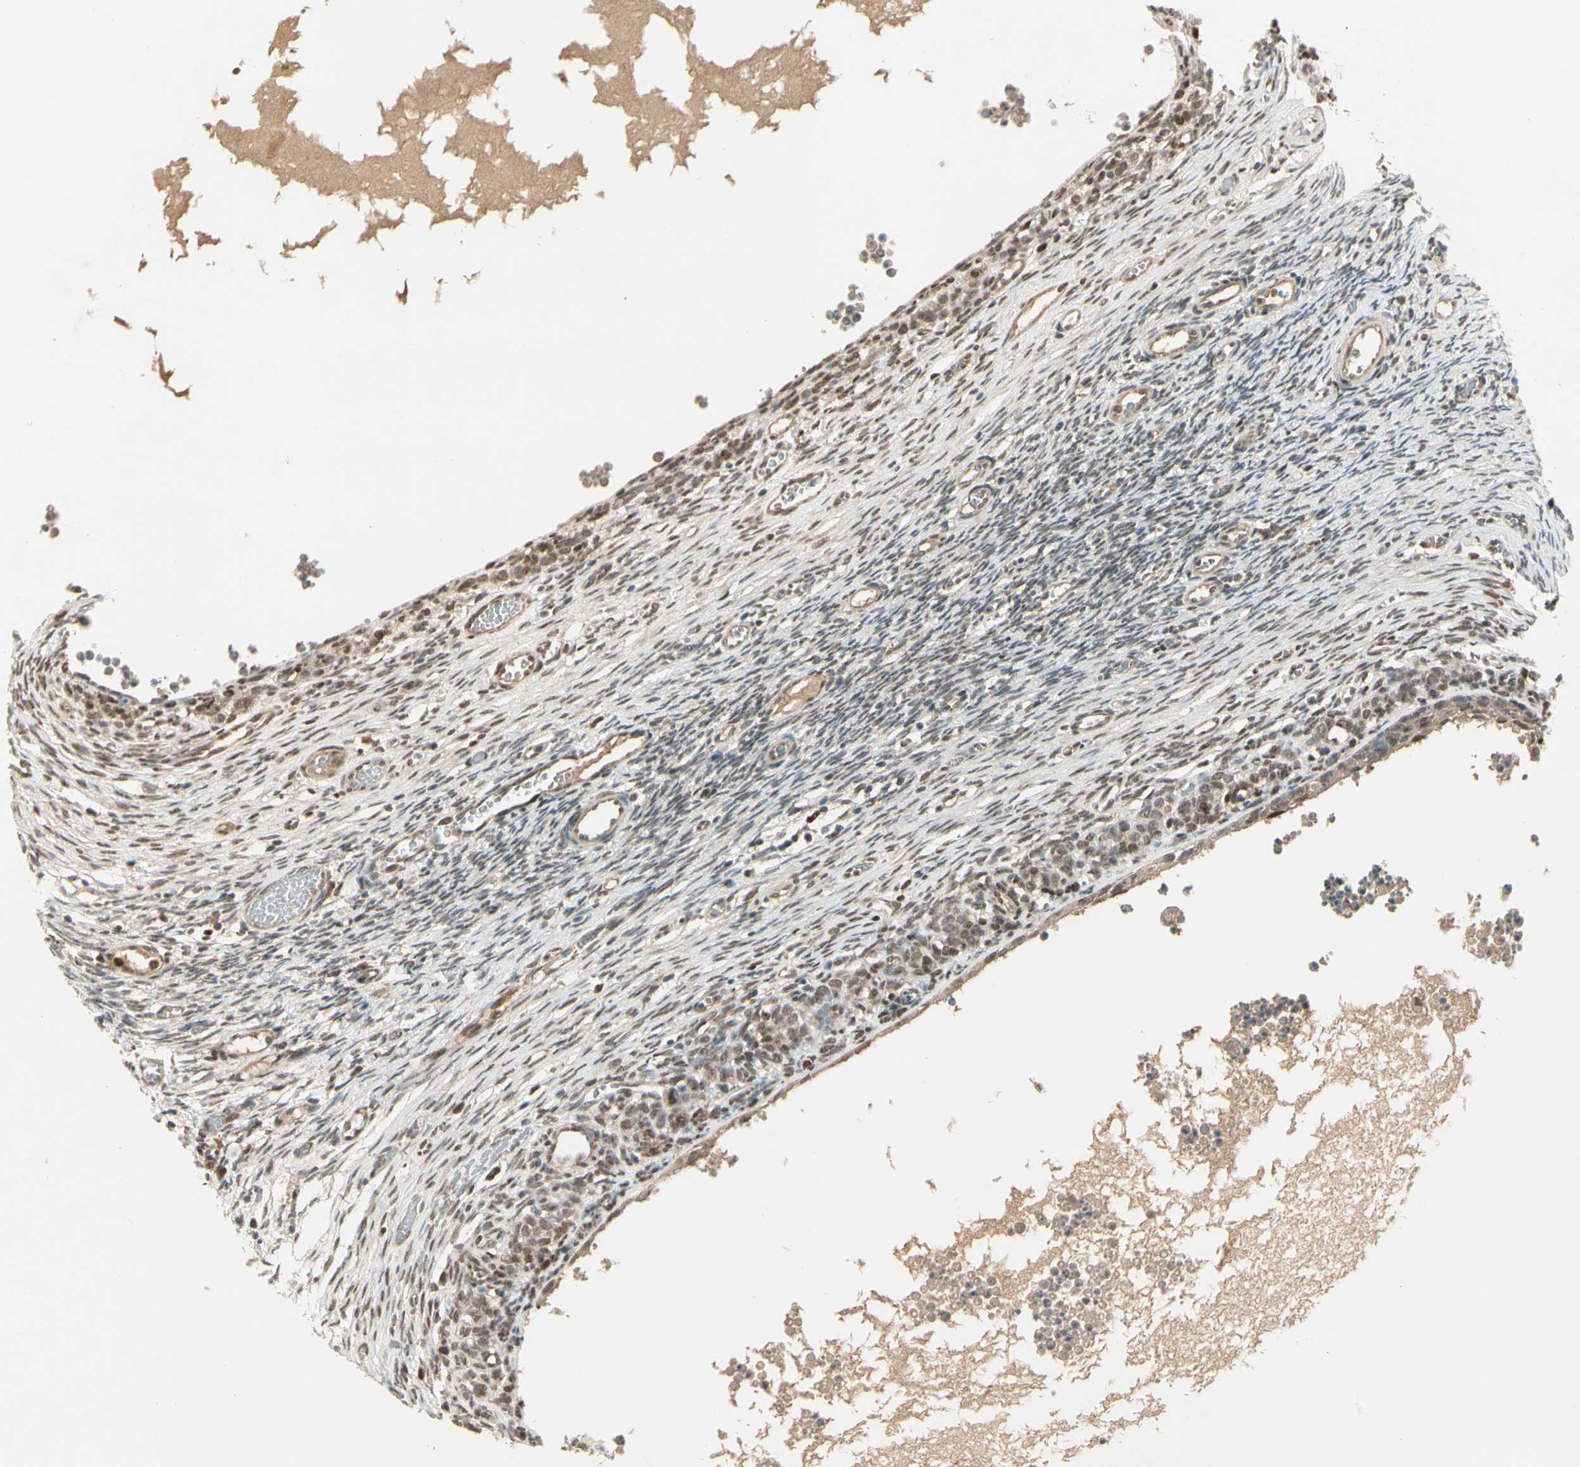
{"staining": {"intensity": "weak", "quantity": ">75%", "location": "nuclear"}, "tissue": "ovary", "cell_type": "Ovarian stroma cells", "image_type": "normal", "snomed": [{"axis": "morphology", "description": "Normal tissue, NOS"}, {"axis": "topography", "description": "Ovary"}], "caption": "Brown immunohistochemical staining in unremarkable human ovary demonstrates weak nuclear staining in about >75% of ovarian stroma cells.", "gene": "GTF3A", "patient": {"sex": "female", "age": 35}}